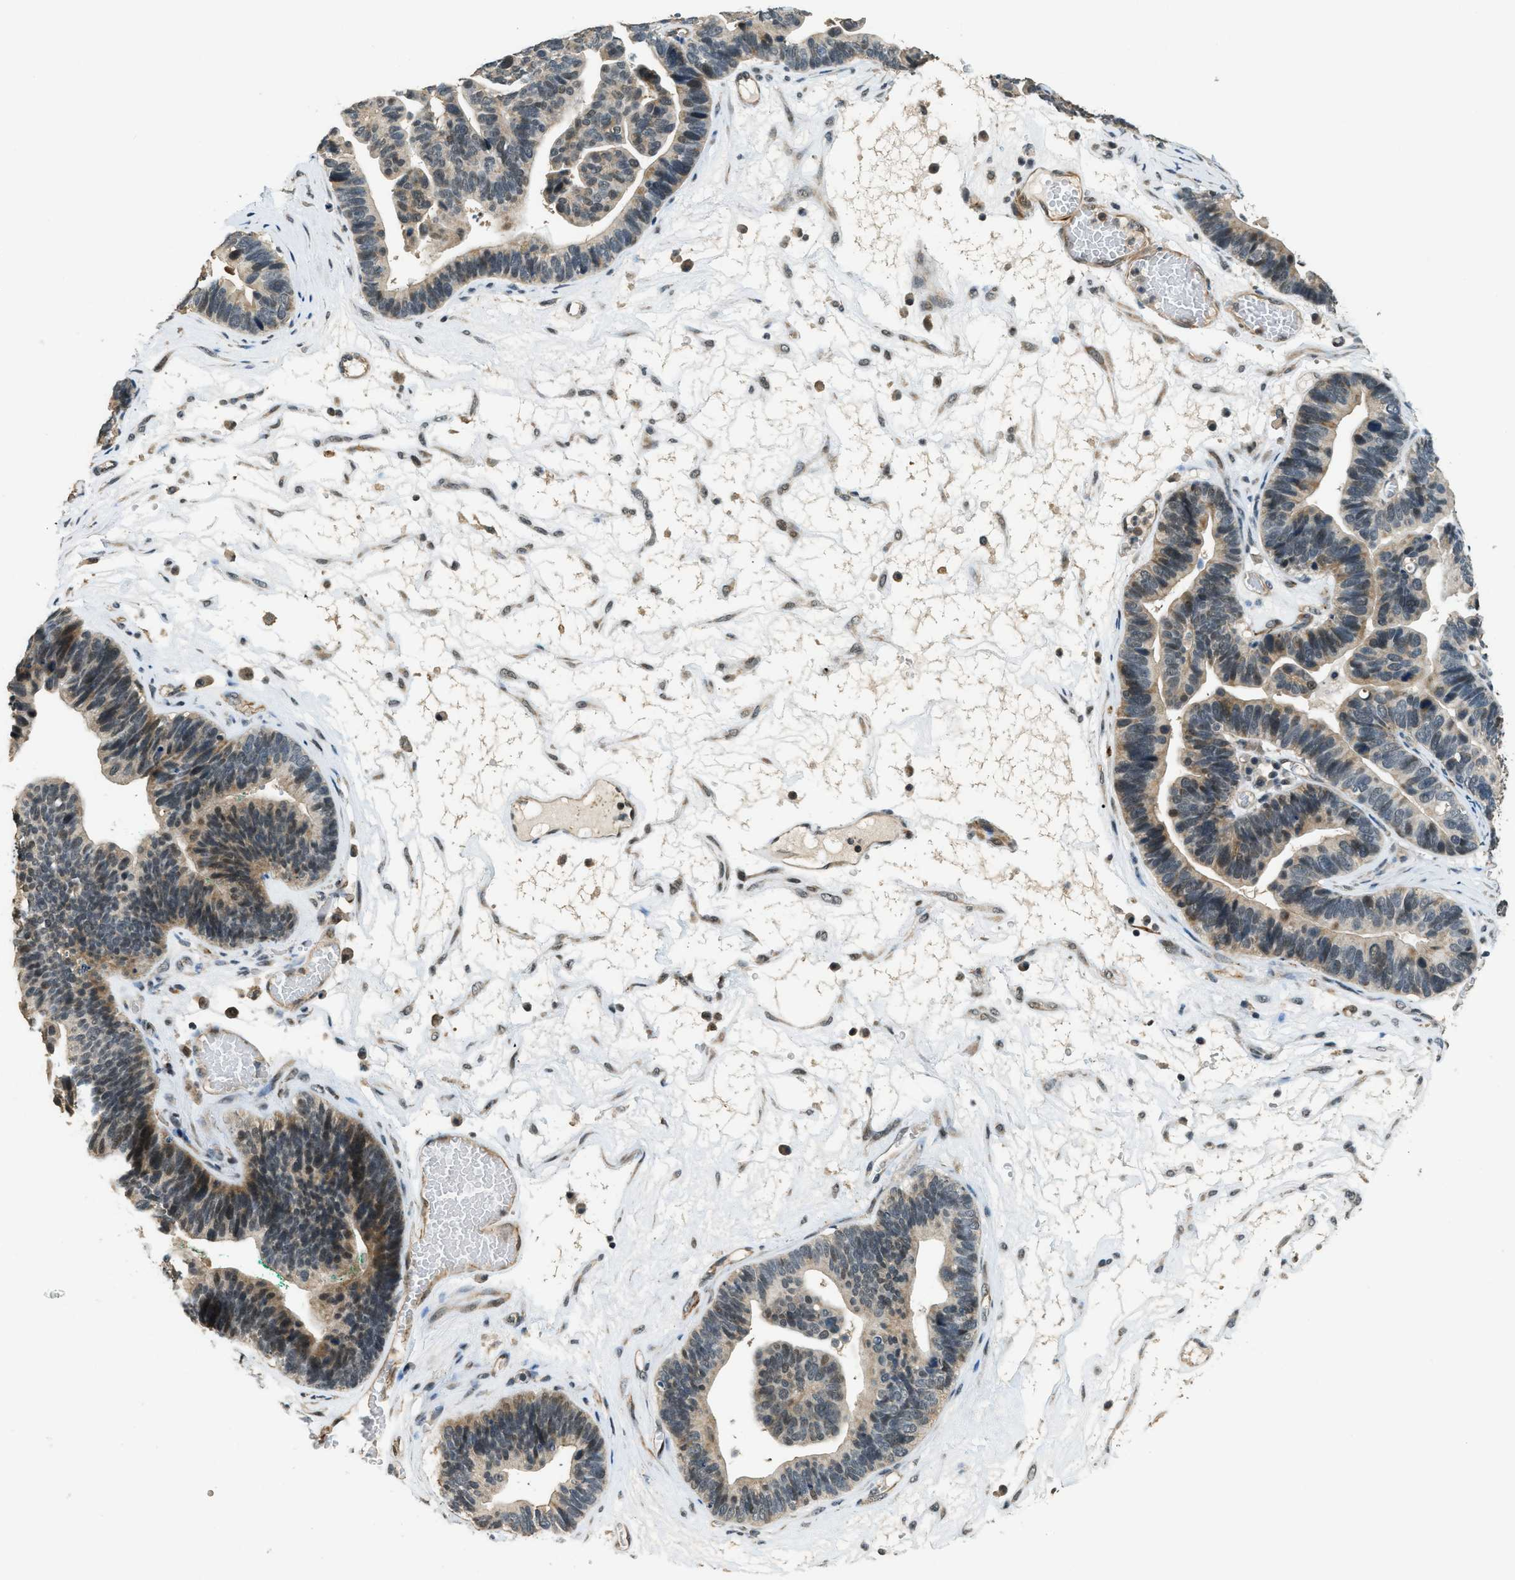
{"staining": {"intensity": "moderate", "quantity": "<25%", "location": "cytoplasmic/membranous,nuclear"}, "tissue": "ovarian cancer", "cell_type": "Tumor cells", "image_type": "cancer", "snomed": [{"axis": "morphology", "description": "Cystadenocarcinoma, serous, NOS"}, {"axis": "topography", "description": "Ovary"}], "caption": "Protein positivity by immunohistochemistry (IHC) shows moderate cytoplasmic/membranous and nuclear expression in approximately <25% of tumor cells in ovarian serous cystadenocarcinoma.", "gene": "MED21", "patient": {"sex": "female", "age": 56}}